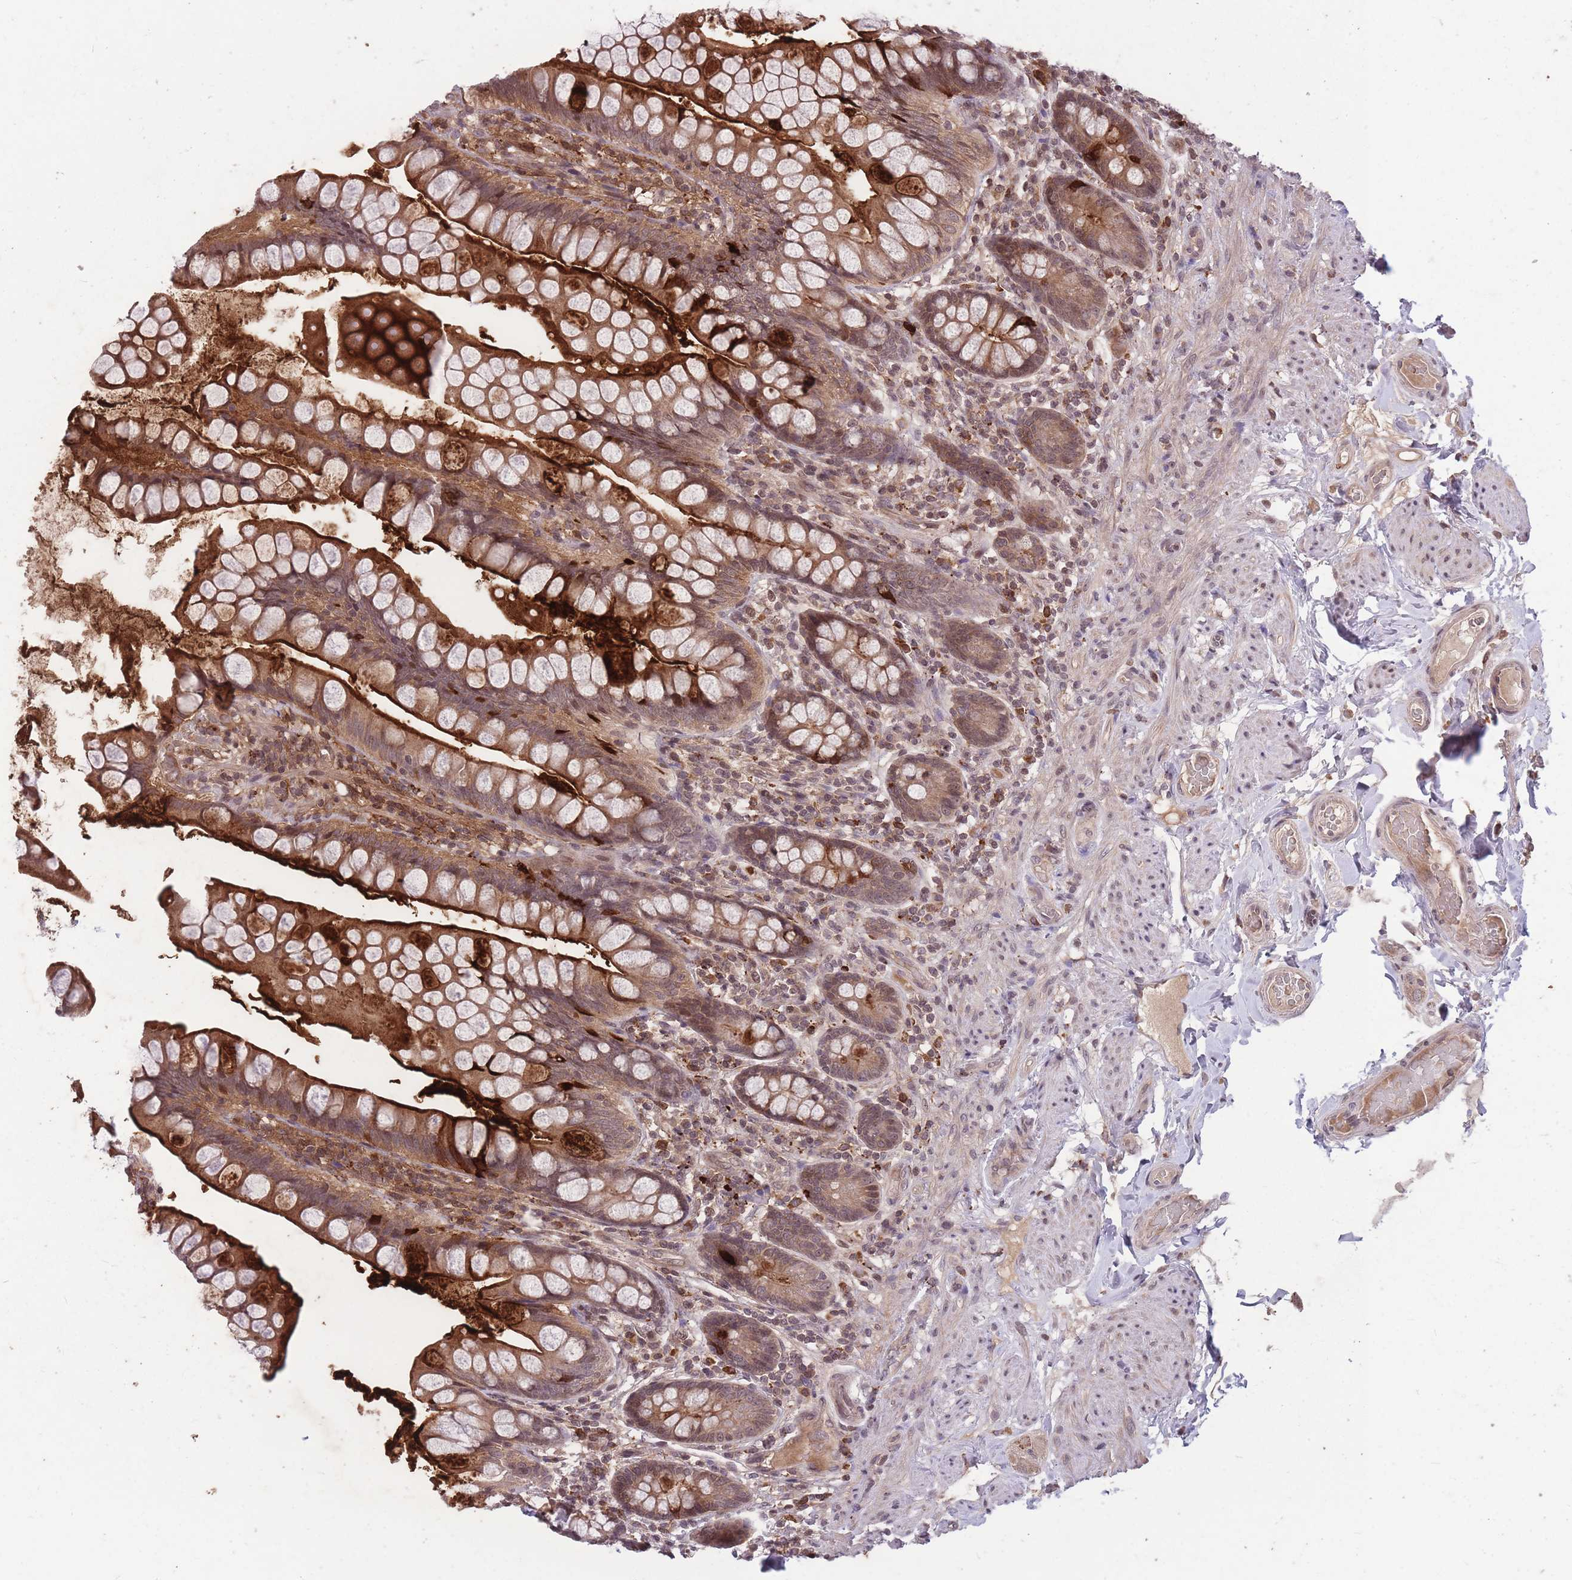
{"staining": {"intensity": "moderate", "quantity": ">75%", "location": "cytoplasmic/membranous"}, "tissue": "small intestine", "cell_type": "Glandular cells", "image_type": "normal", "snomed": [{"axis": "morphology", "description": "Normal tissue, NOS"}, {"axis": "topography", "description": "Small intestine"}], "caption": "DAB (3,3'-diaminobenzidine) immunohistochemical staining of normal human small intestine displays moderate cytoplasmic/membranous protein positivity in approximately >75% of glandular cells. The protein is shown in brown color, while the nuclei are stained blue.", "gene": "GGT5", "patient": {"sex": "male", "age": 70}}